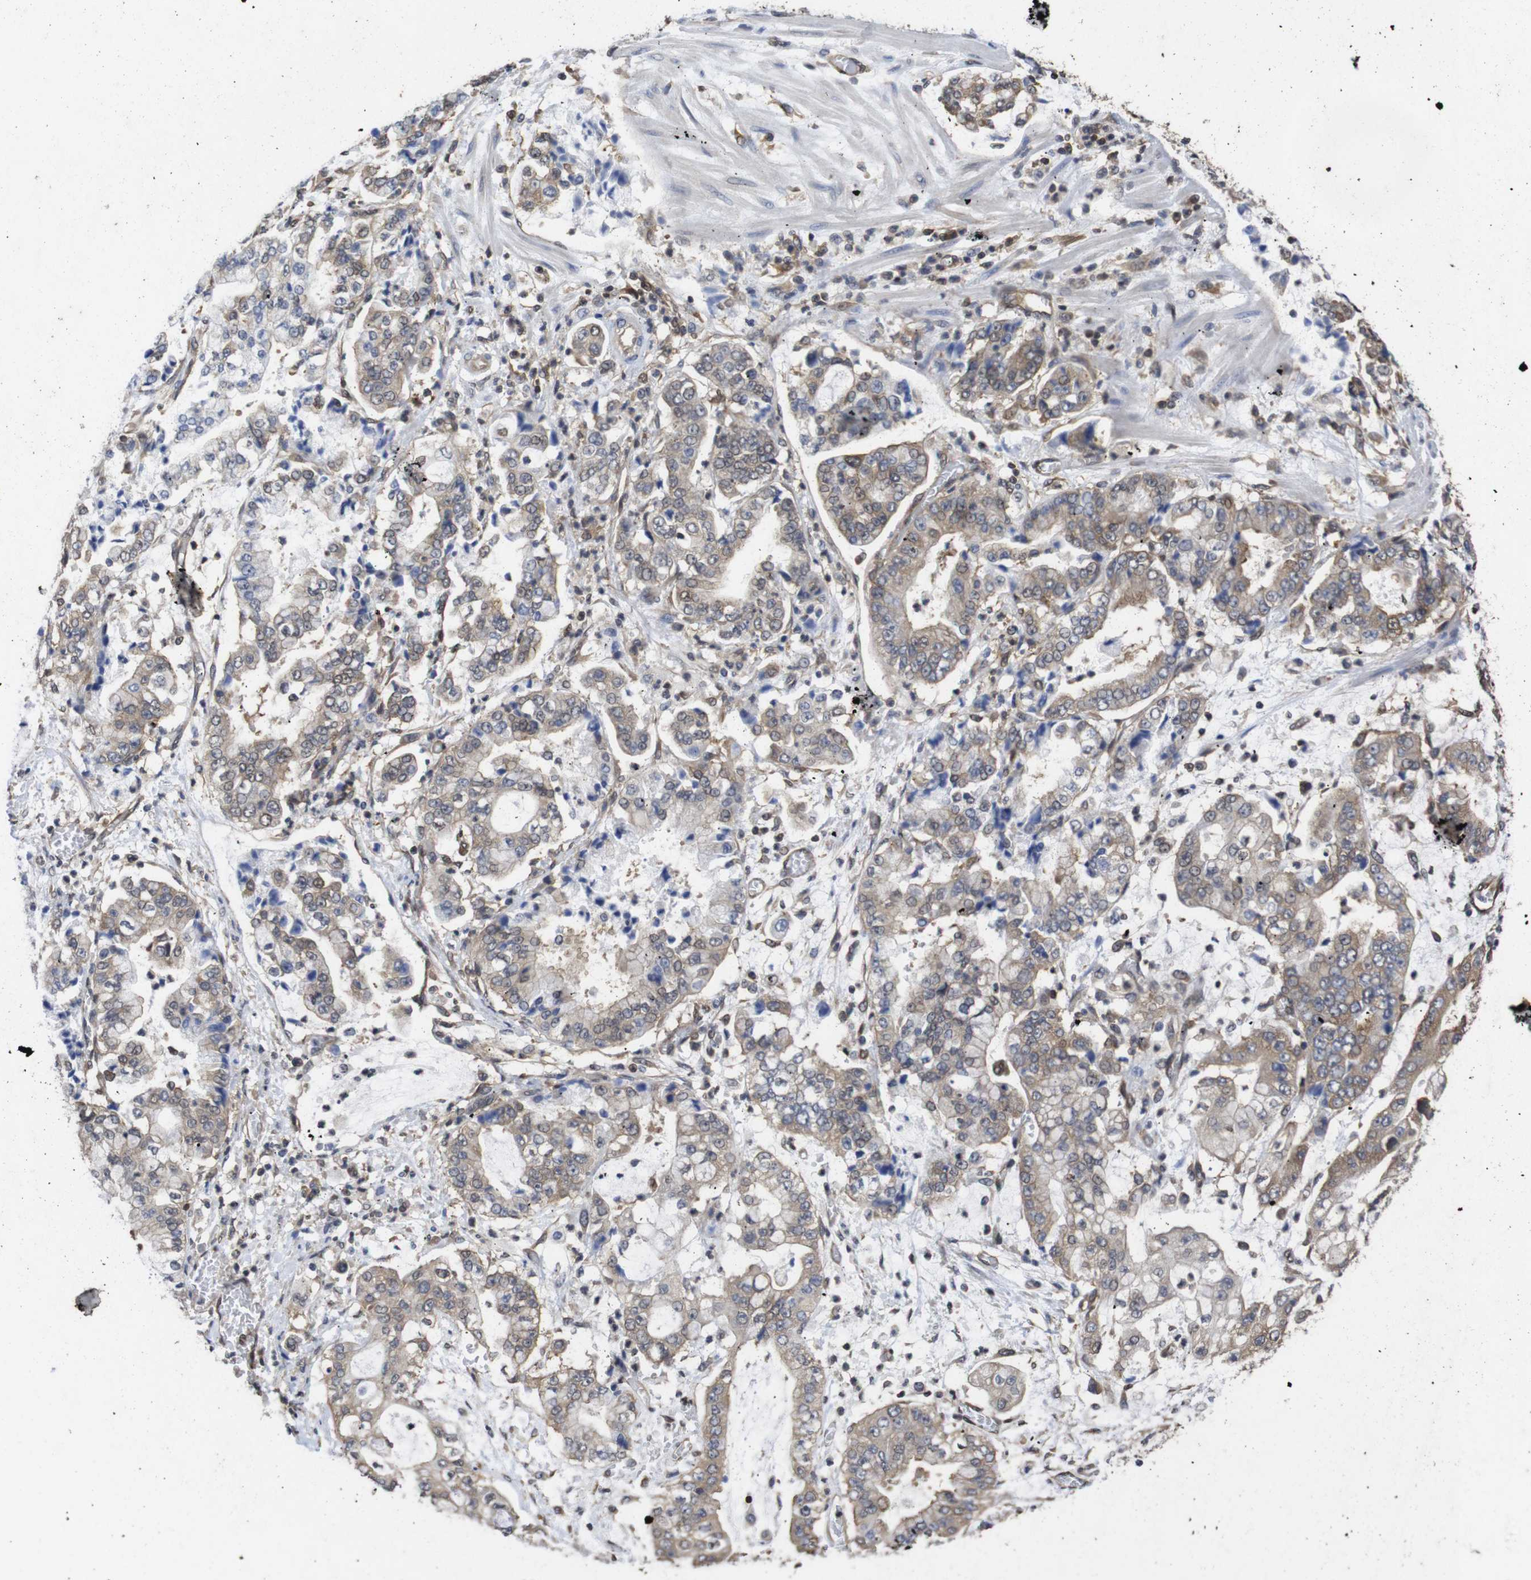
{"staining": {"intensity": "moderate", "quantity": ">75%", "location": "cytoplasmic/membranous"}, "tissue": "stomach cancer", "cell_type": "Tumor cells", "image_type": "cancer", "snomed": [{"axis": "morphology", "description": "Adenocarcinoma, NOS"}, {"axis": "topography", "description": "Stomach"}], "caption": "The histopathology image demonstrates a brown stain indicating the presence of a protein in the cytoplasmic/membranous of tumor cells in stomach cancer. The staining is performed using DAB brown chromogen to label protein expression. The nuclei are counter-stained blue using hematoxylin.", "gene": "SUMO3", "patient": {"sex": "male", "age": 76}}